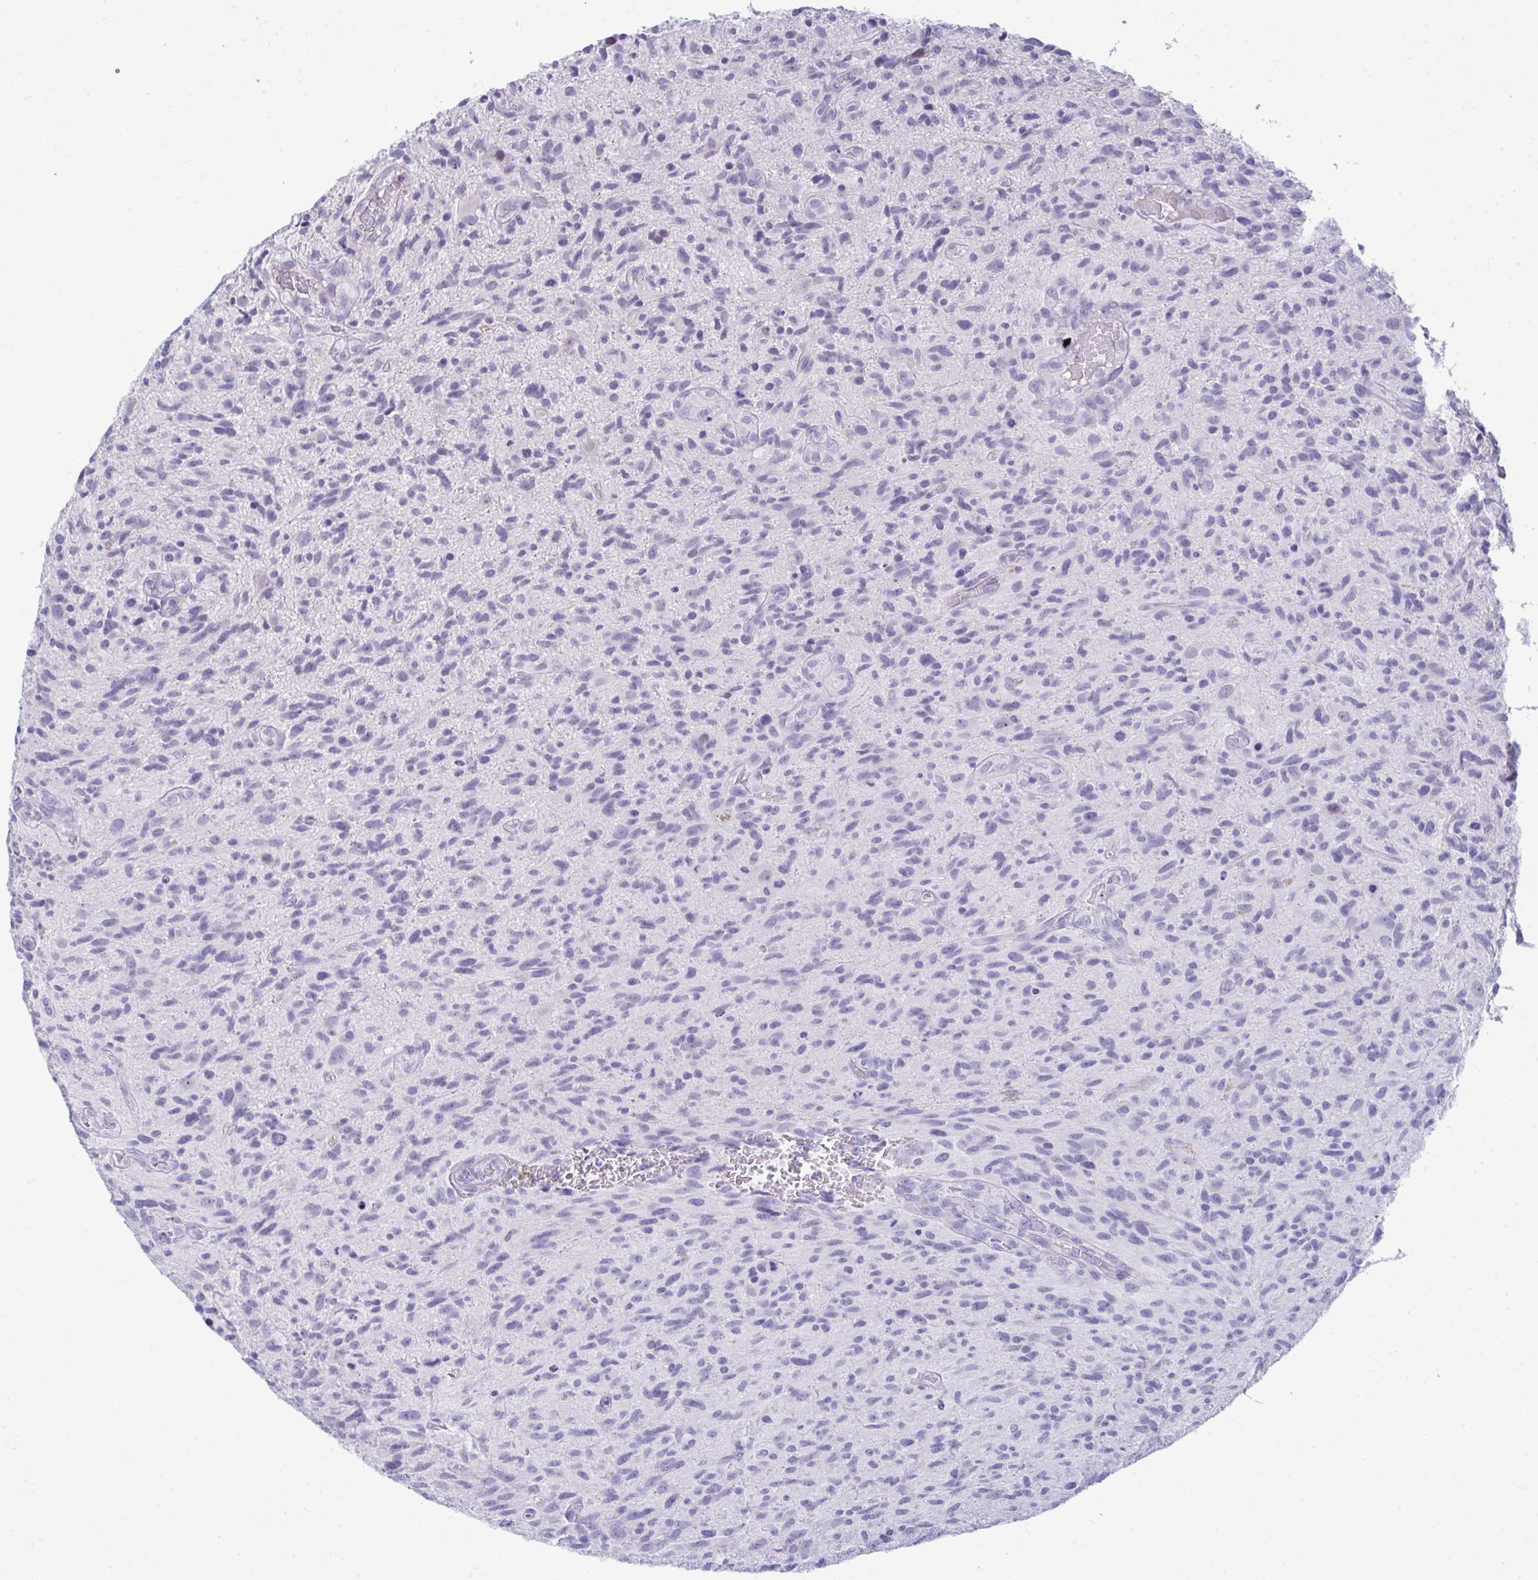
{"staining": {"intensity": "negative", "quantity": "none", "location": "none"}, "tissue": "glioma", "cell_type": "Tumor cells", "image_type": "cancer", "snomed": [{"axis": "morphology", "description": "Glioma, malignant, High grade"}, {"axis": "topography", "description": "Brain"}], "caption": "IHC of glioma exhibits no positivity in tumor cells.", "gene": "PIGZ", "patient": {"sex": "male", "age": 75}}